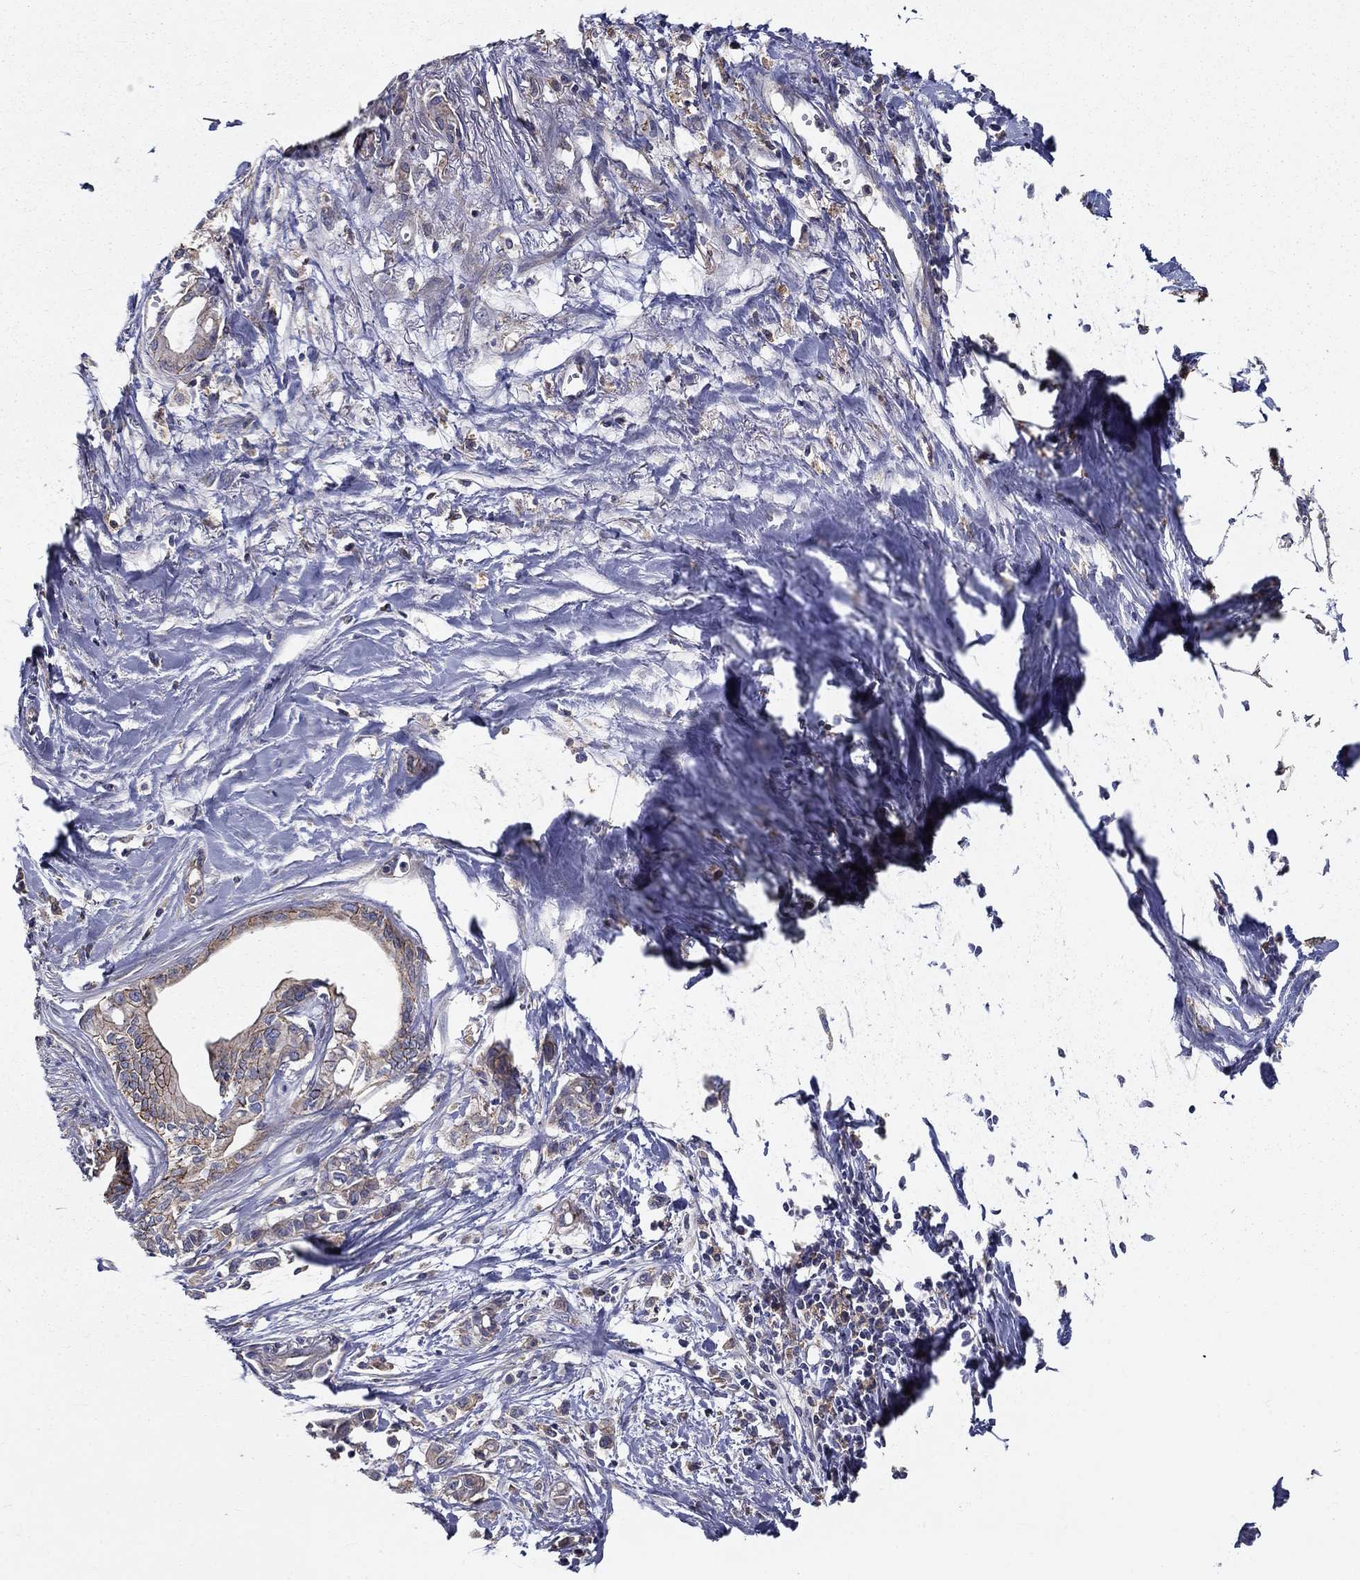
{"staining": {"intensity": "weak", "quantity": "<25%", "location": "cytoplasmic/membranous"}, "tissue": "pancreatic cancer", "cell_type": "Tumor cells", "image_type": "cancer", "snomed": [{"axis": "morphology", "description": "Adenocarcinoma, NOS"}, {"axis": "topography", "description": "Pancreas"}], "caption": "Pancreatic adenocarcinoma was stained to show a protein in brown. There is no significant expression in tumor cells.", "gene": "ALDH4A1", "patient": {"sex": "male", "age": 71}}